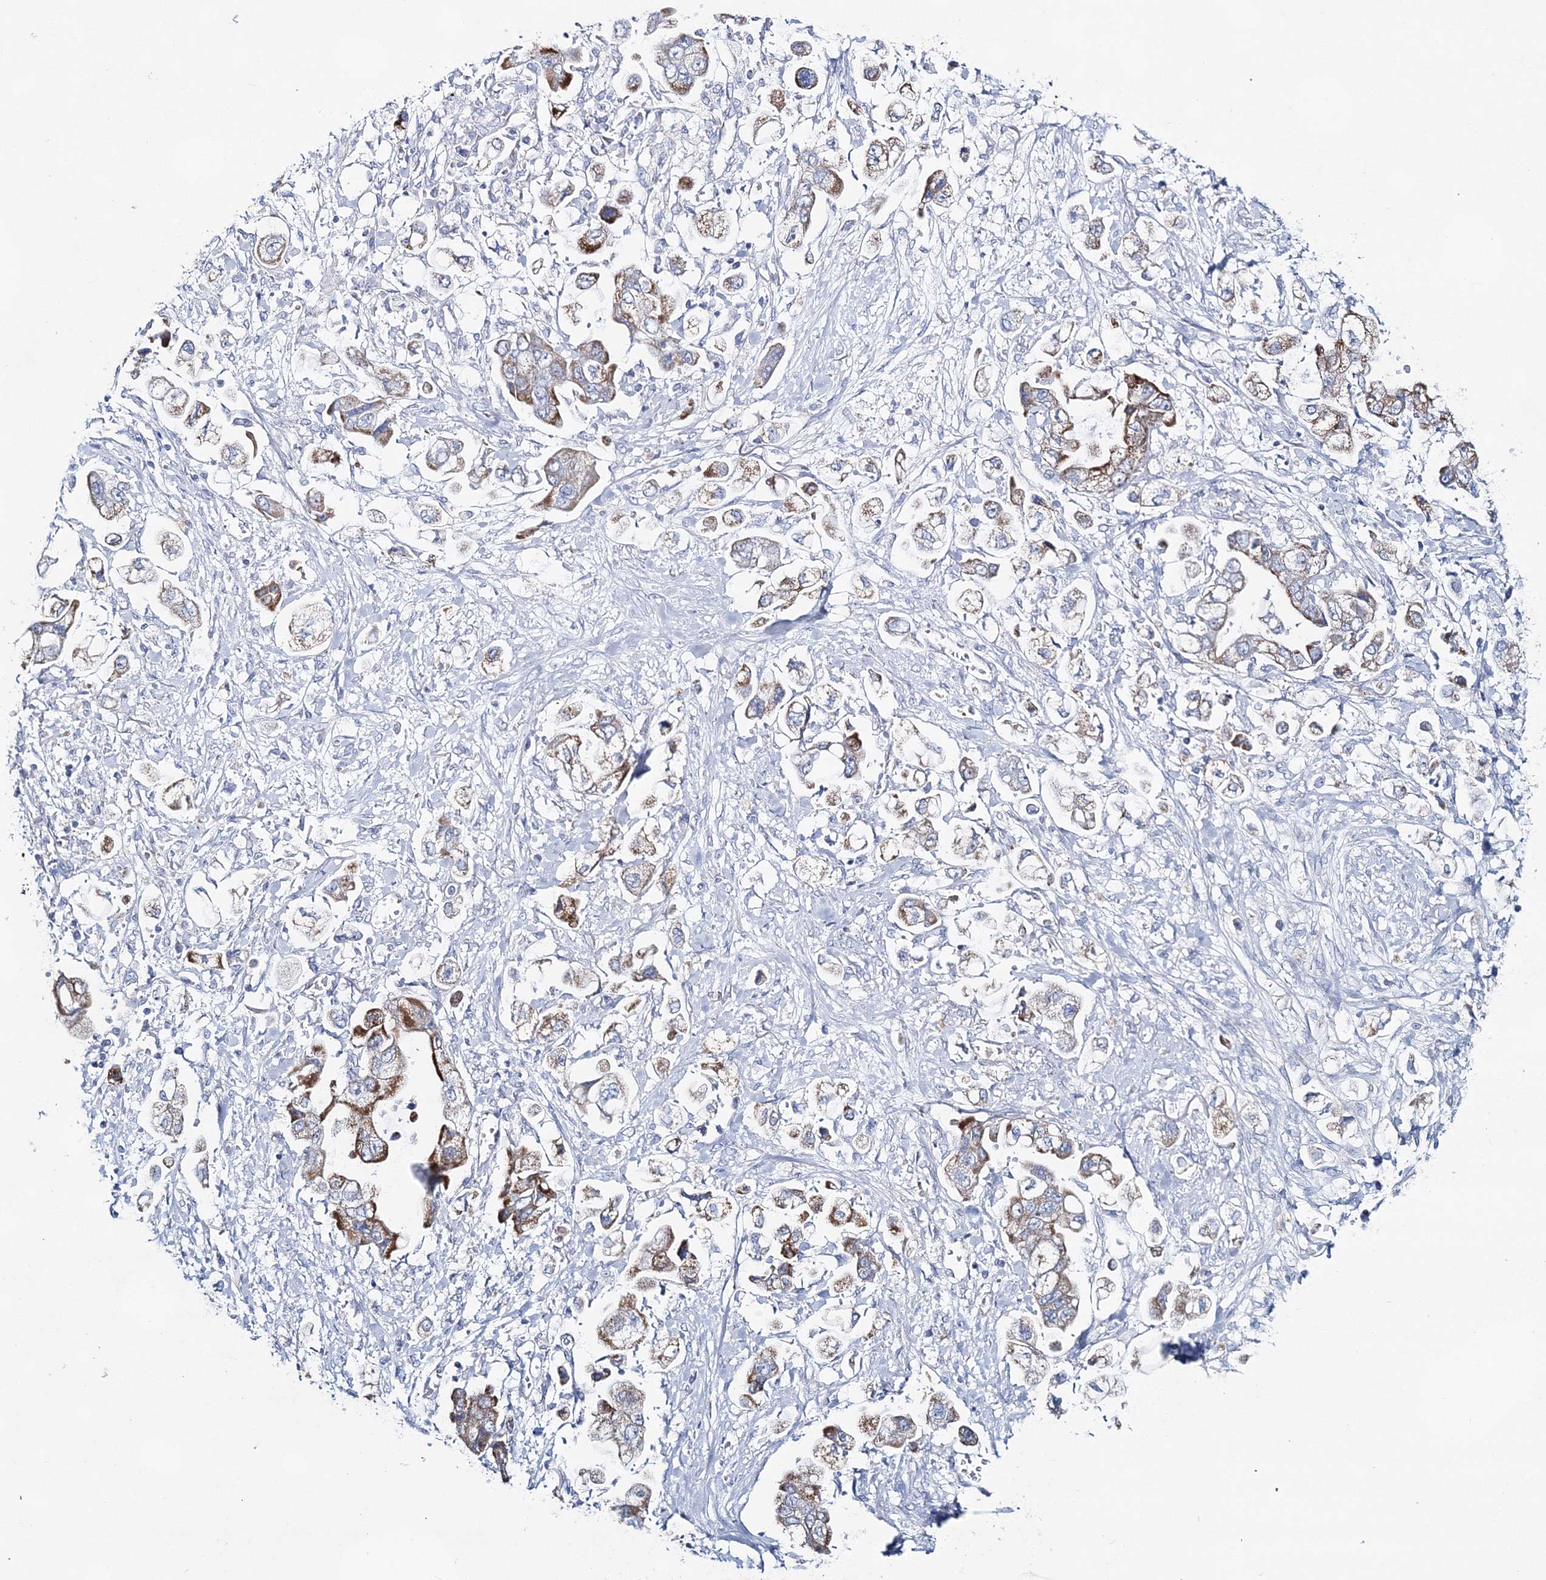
{"staining": {"intensity": "moderate", "quantity": ">75%", "location": "cytoplasmic/membranous"}, "tissue": "stomach cancer", "cell_type": "Tumor cells", "image_type": "cancer", "snomed": [{"axis": "morphology", "description": "Adenocarcinoma, NOS"}, {"axis": "topography", "description": "Stomach"}], "caption": "Immunohistochemistry (IHC) photomicrograph of neoplastic tissue: stomach adenocarcinoma stained using immunohistochemistry (IHC) reveals medium levels of moderate protein expression localized specifically in the cytoplasmic/membranous of tumor cells, appearing as a cytoplasmic/membranous brown color.", "gene": "HIBCH", "patient": {"sex": "male", "age": 62}}